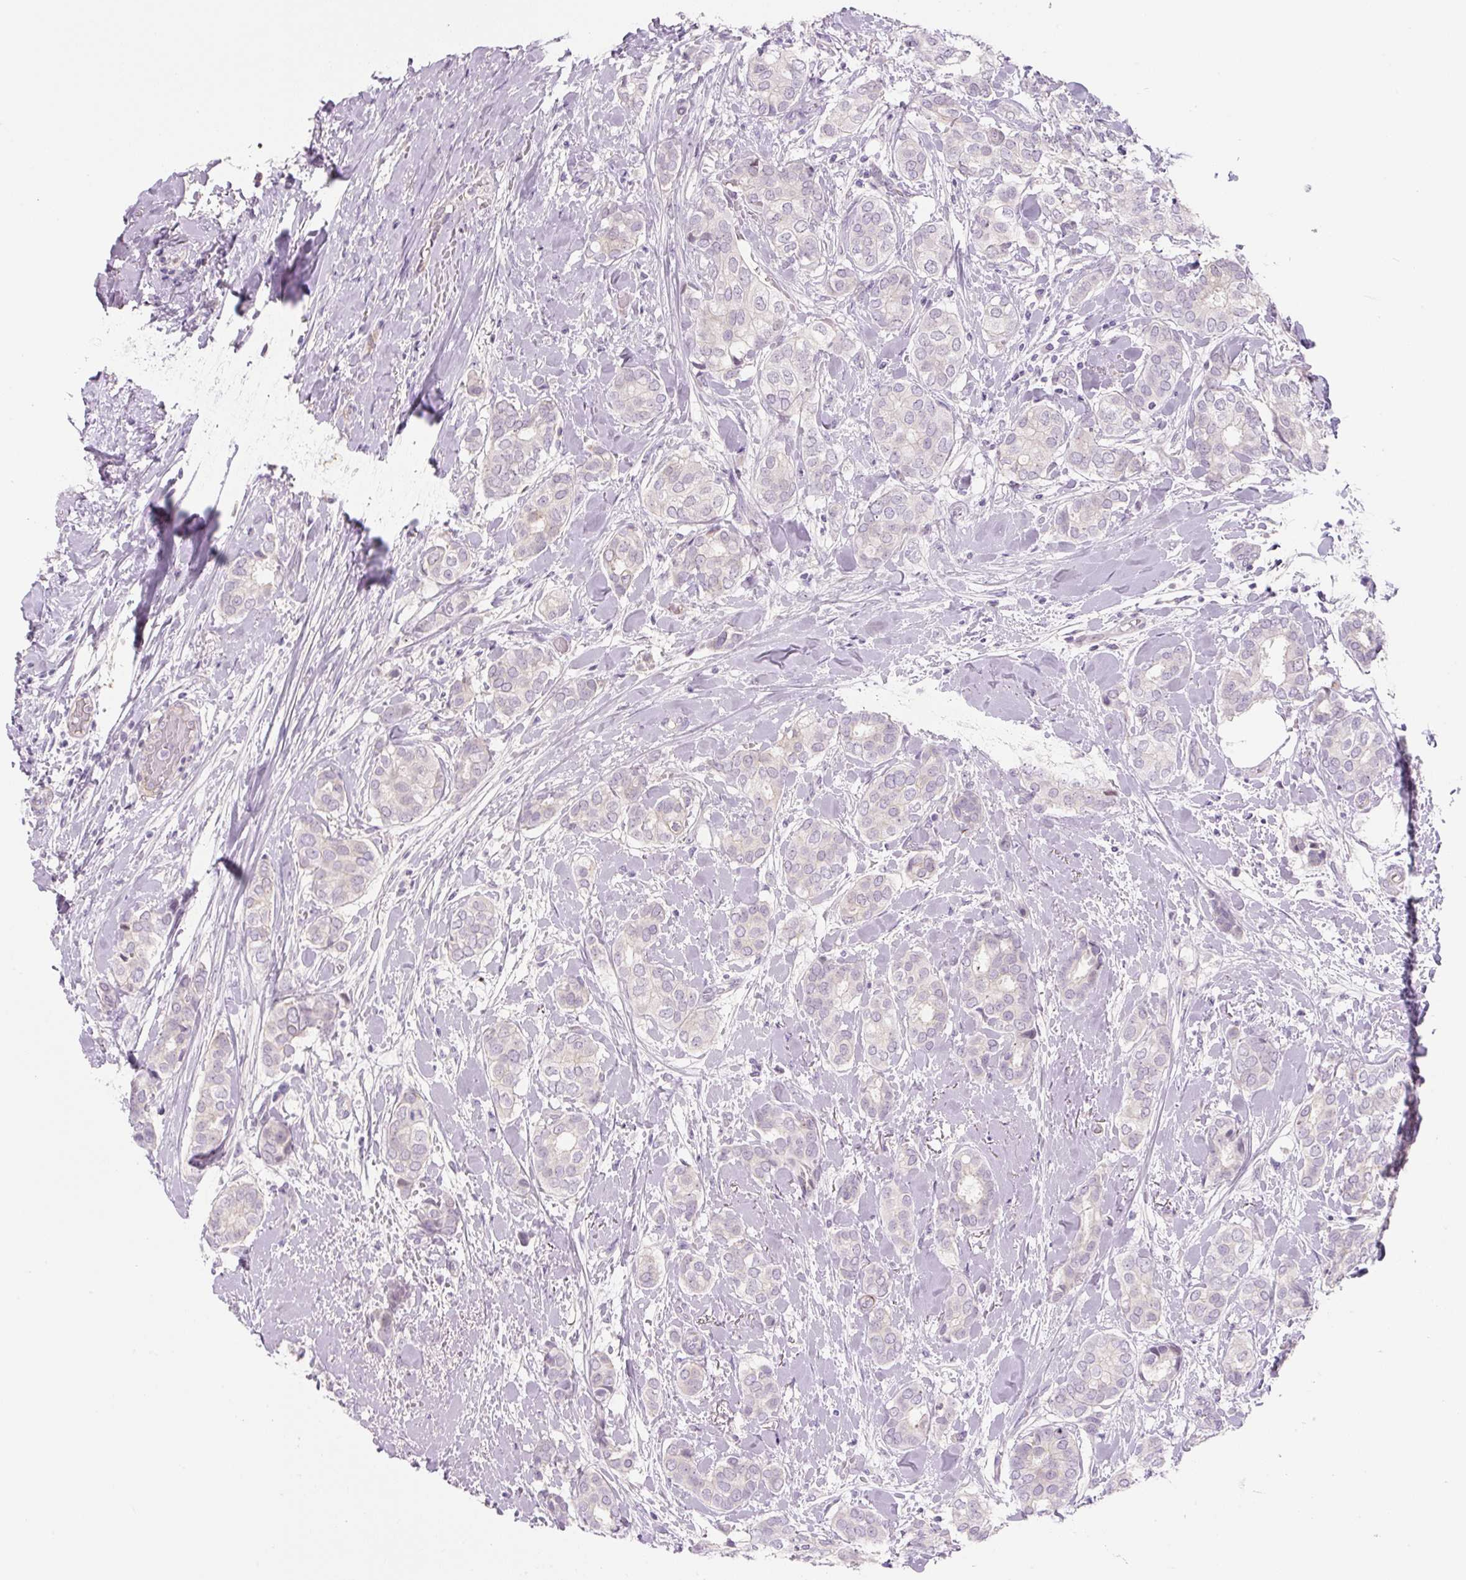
{"staining": {"intensity": "negative", "quantity": "none", "location": "none"}, "tissue": "breast cancer", "cell_type": "Tumor cells", "image_type": "cancer", "snomed": [{"axis": "morphology", "description": "Duct carcinoma"}, {"axis": "topography", "description": "Breast"}], "caption": "Photomicrograph shows no protein positivity in tumor cells of breast cancer tissue. (Stains: DAB immunohistochemistry with hematoxylin counter stain, Microscopy: brightfield microscopy at high magnification).", "gene": "PRM1", "patient": {"sex": "female", "age": 73}}